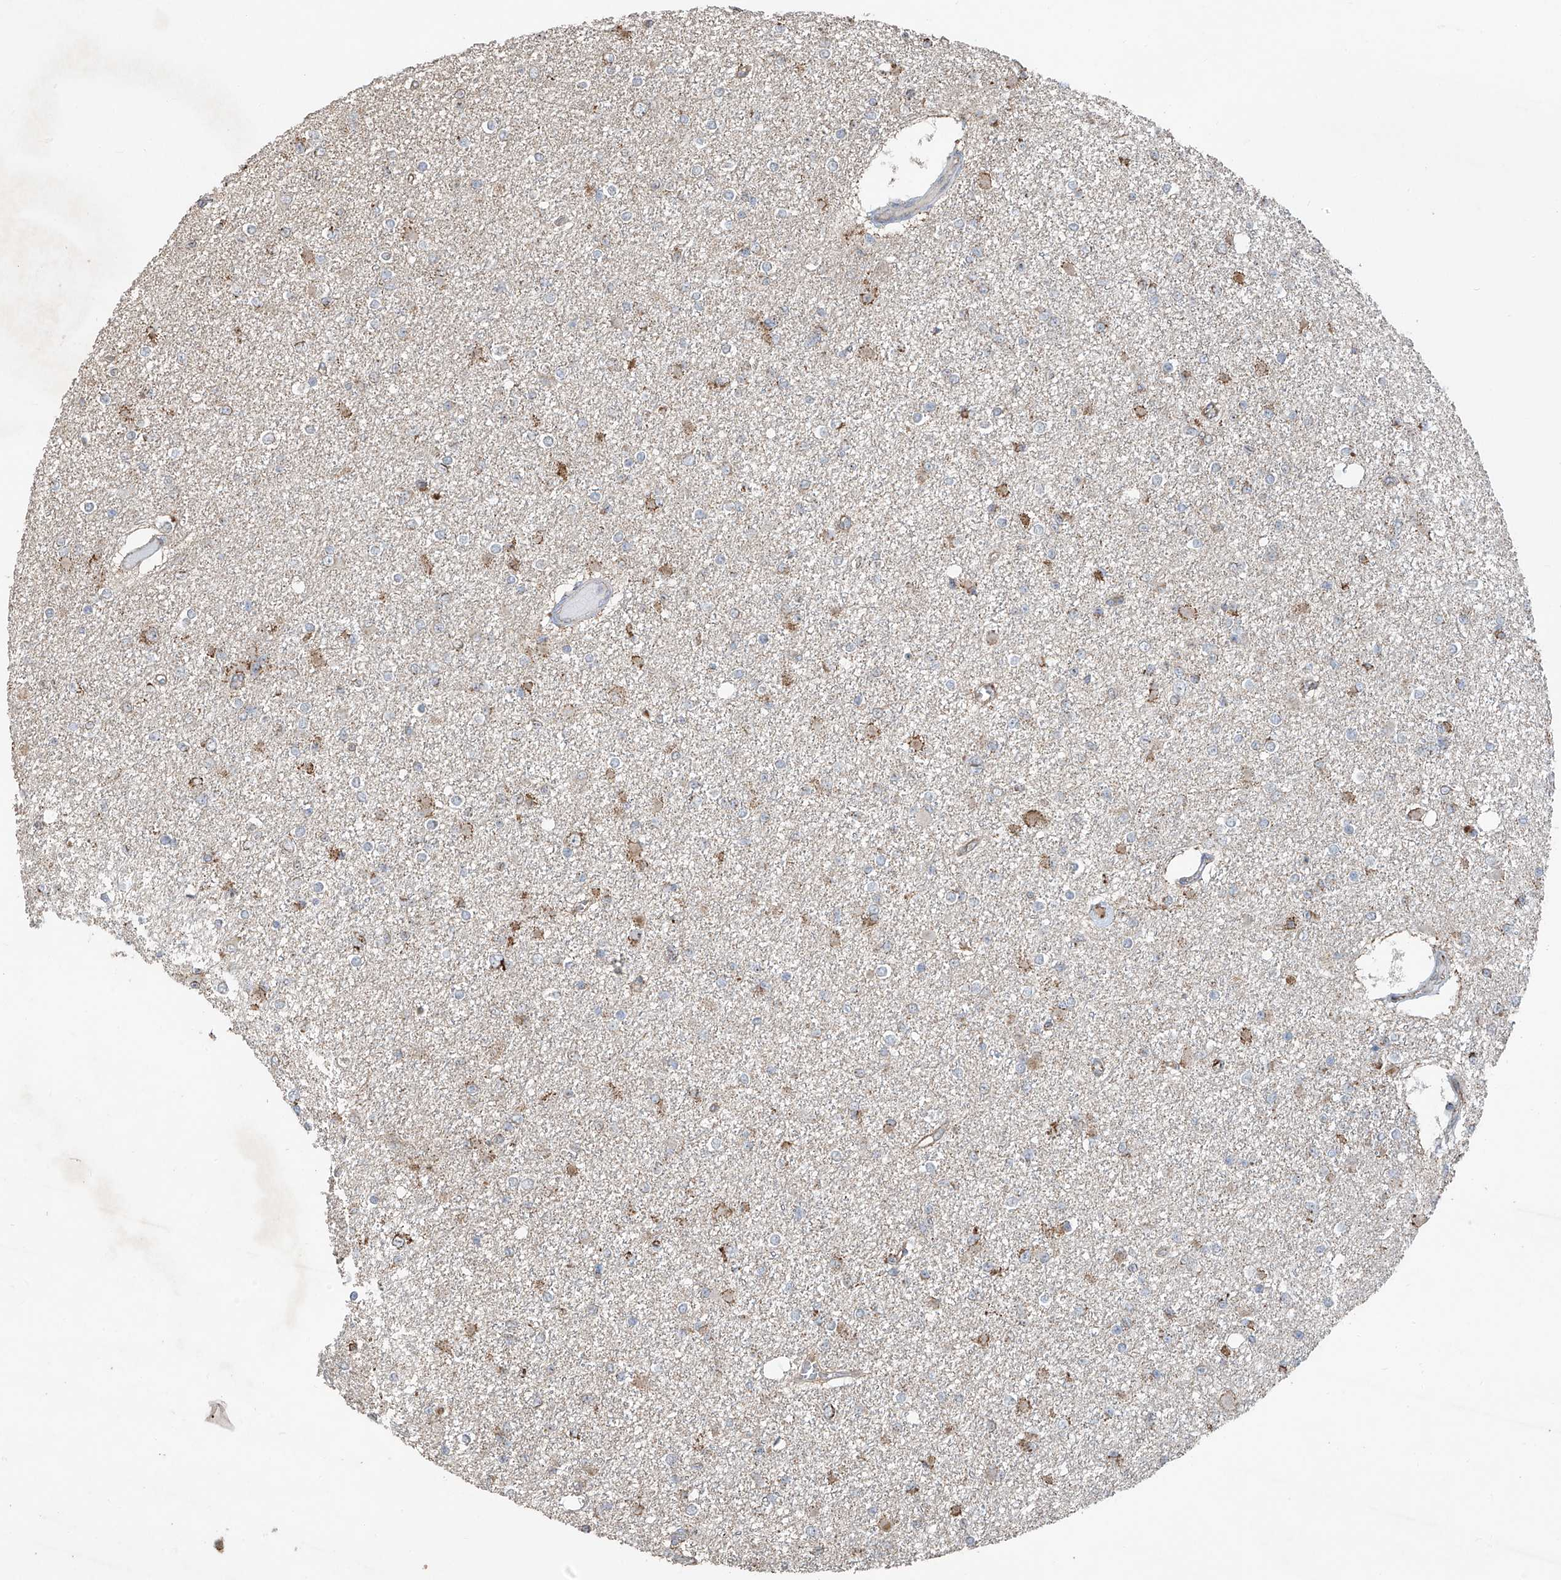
{"staining": {"intensity": "moderate", "quantity": "<25%", "location": "cytoplasmic/membranous"}, "tissue": "glioma", "cell_type": "Tumor cells", "image_type": "cancer", "snomed": [{"axis": "morphology", "description": "Glioma, malignant, Low grade"}, {"axis": "topography", "description": "Brain"}], "caption": "Immunohistochemistry (DAB (3,3'-diaminobenzidine)) staining of human malignant low-grade glioma shows moderate cytoplasmic/membranous protein positivity in about <25% of tumor cells.", "gene": "UQCC1", "patient": {"sex": "female", "age": 22}}